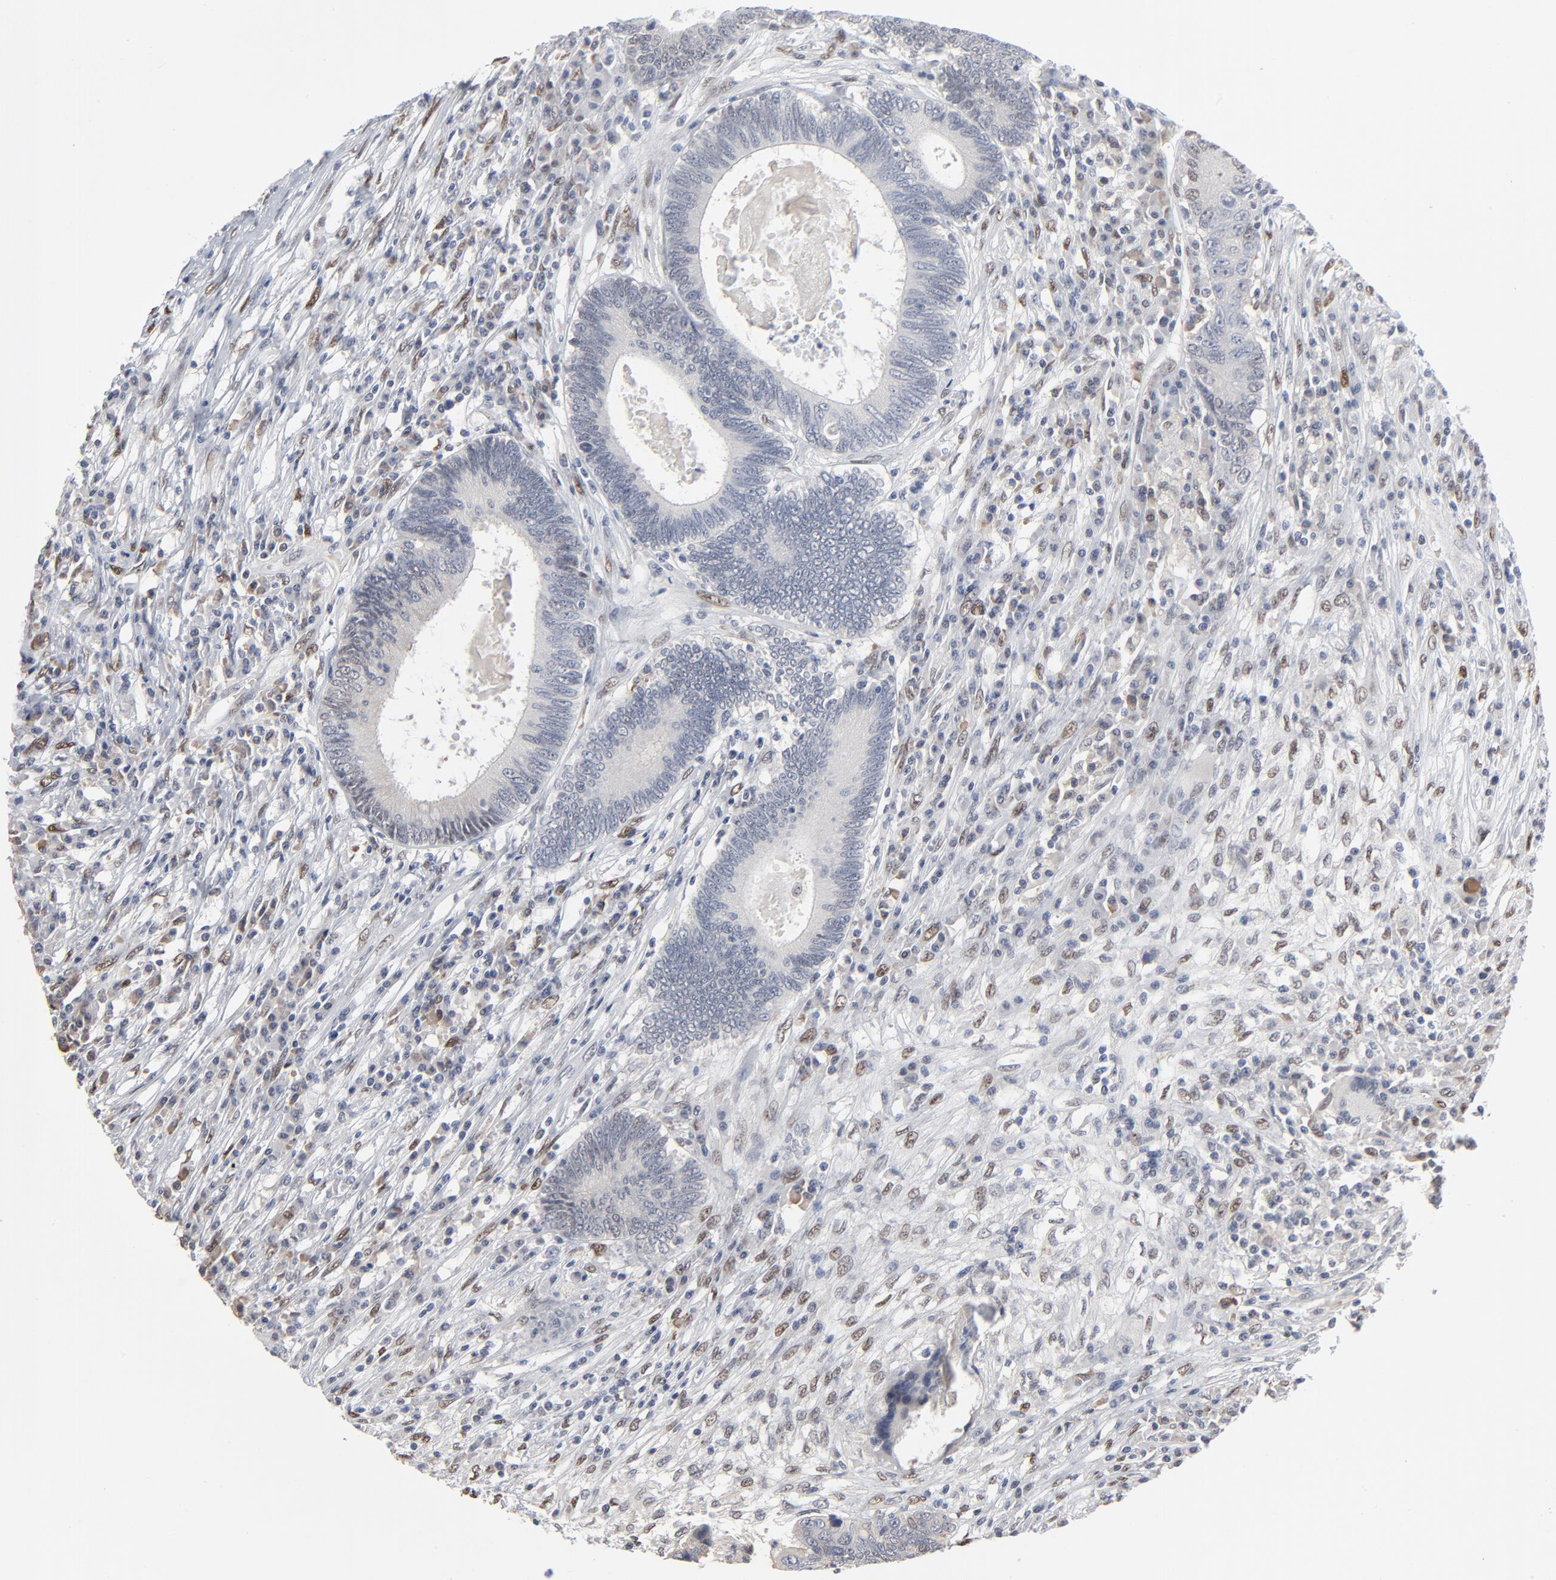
{"staining": {"intensity": "negative", "quantity": "none", "location": "none"}, "tissue": "colorectal cancer", "cell_type": "Tumor cells", "image_type": "cancer", "snomed": [{"axis": "morphology", "description": "Adenocarcinoma, NOS"}, {"axis": "topography", "description": "Colon"}], "caption": "This is a image of immunohistochemistry (IHC) staining of colorectal cancer, which shows no expression in tumor cells. Nuclei are stained in blue.", "gene": "ATF7", "patient": {"sex": "female", "age": 78}}